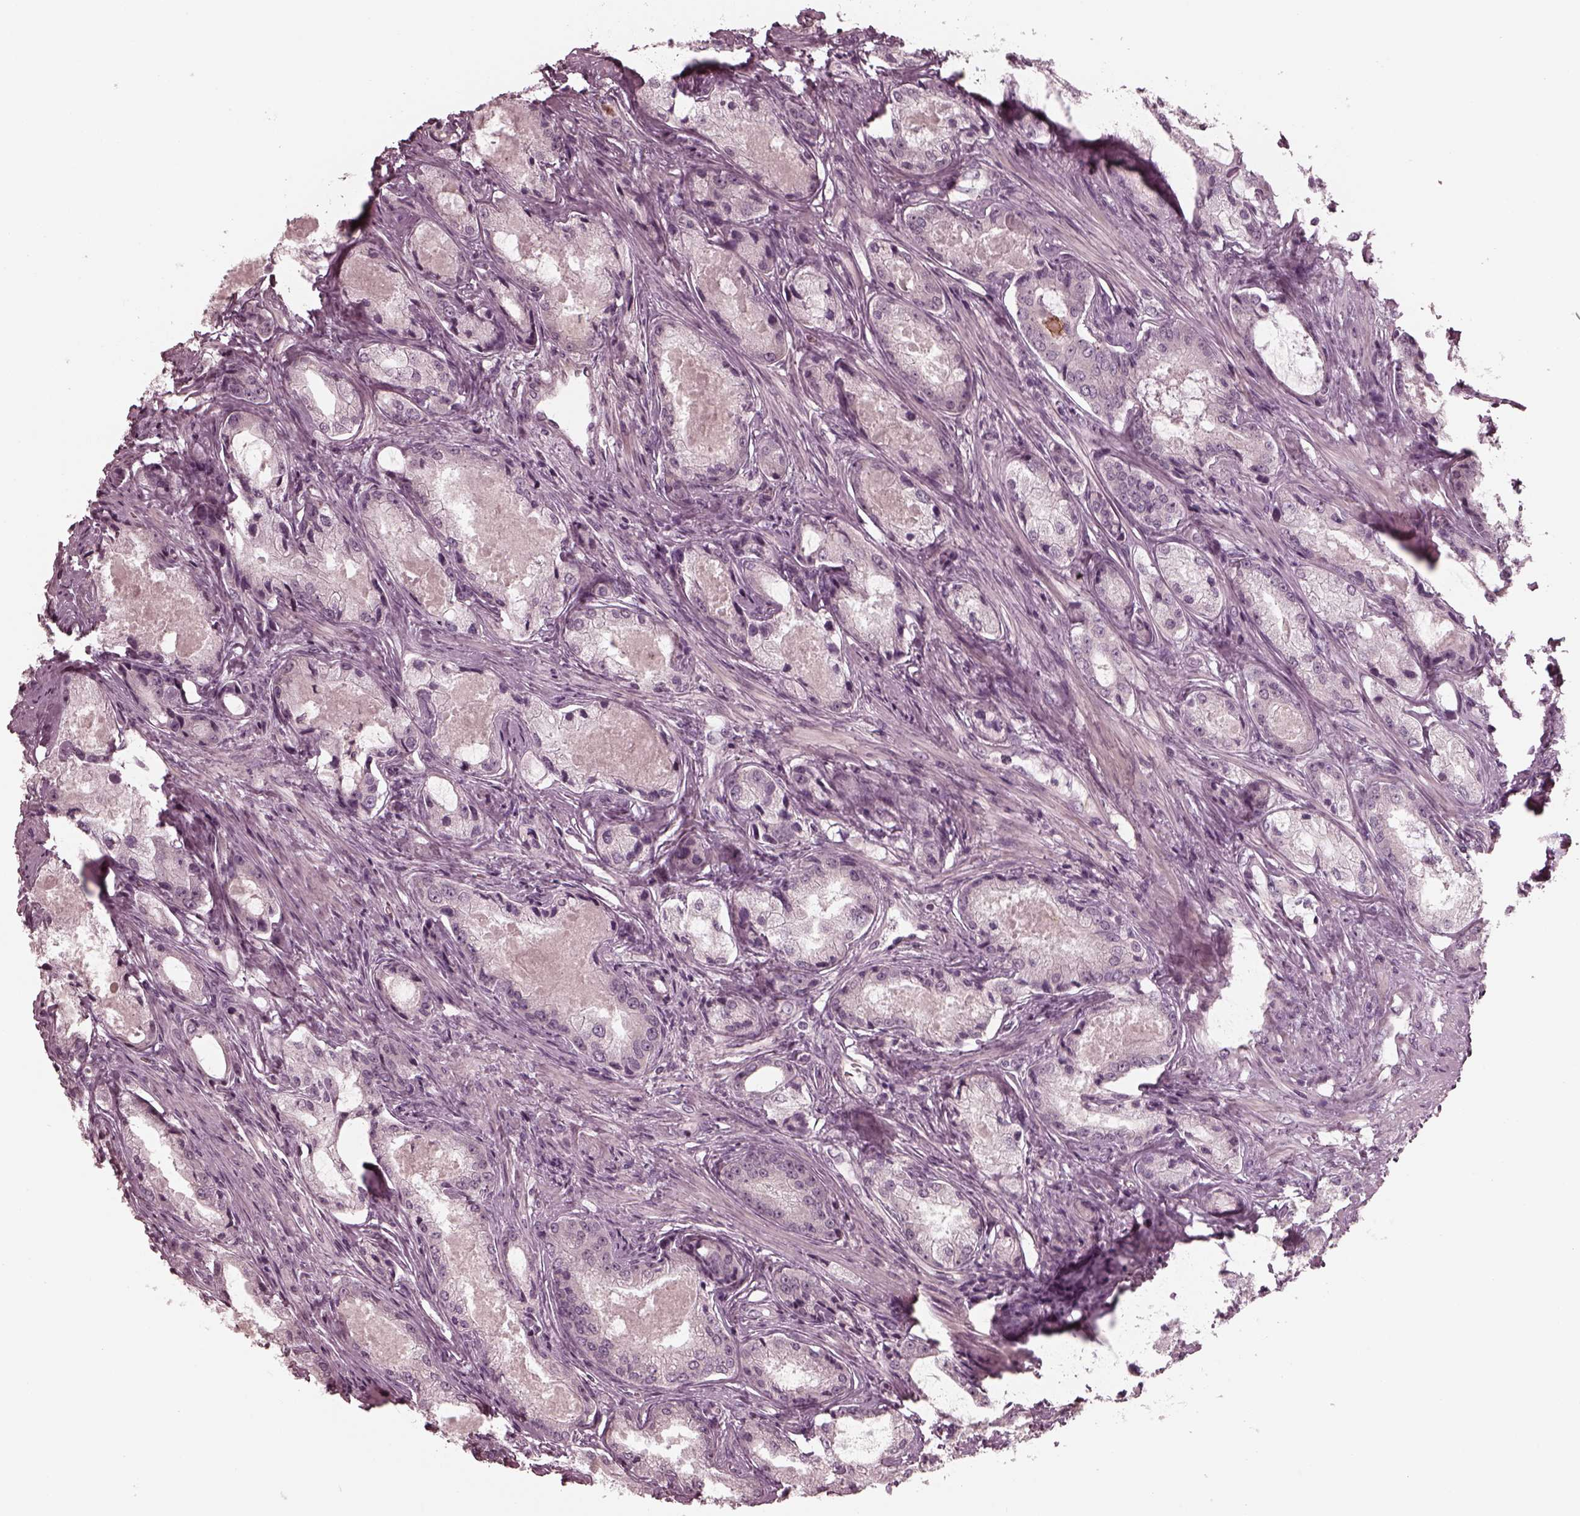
{"staining": {"intensity": "negative", "quantity": "none", "location": "none"}, "tissue": "prostate cancer", "cell_type": "Tumor cells", "image_type": "cancer", "snomed": [{"axis": "morphology", "description": "Adenocarcinoma, Low grade"}, {"axis": "topography", "description": "Prostate"}], "caption": "Prostate cancer (adenocarcinoma (low-grade)) was stained to show a protein in brown. There is no significant positivity in tumor cells.", "gene": "CHIT1", "patient": {"sex": "male", "age": 68}}